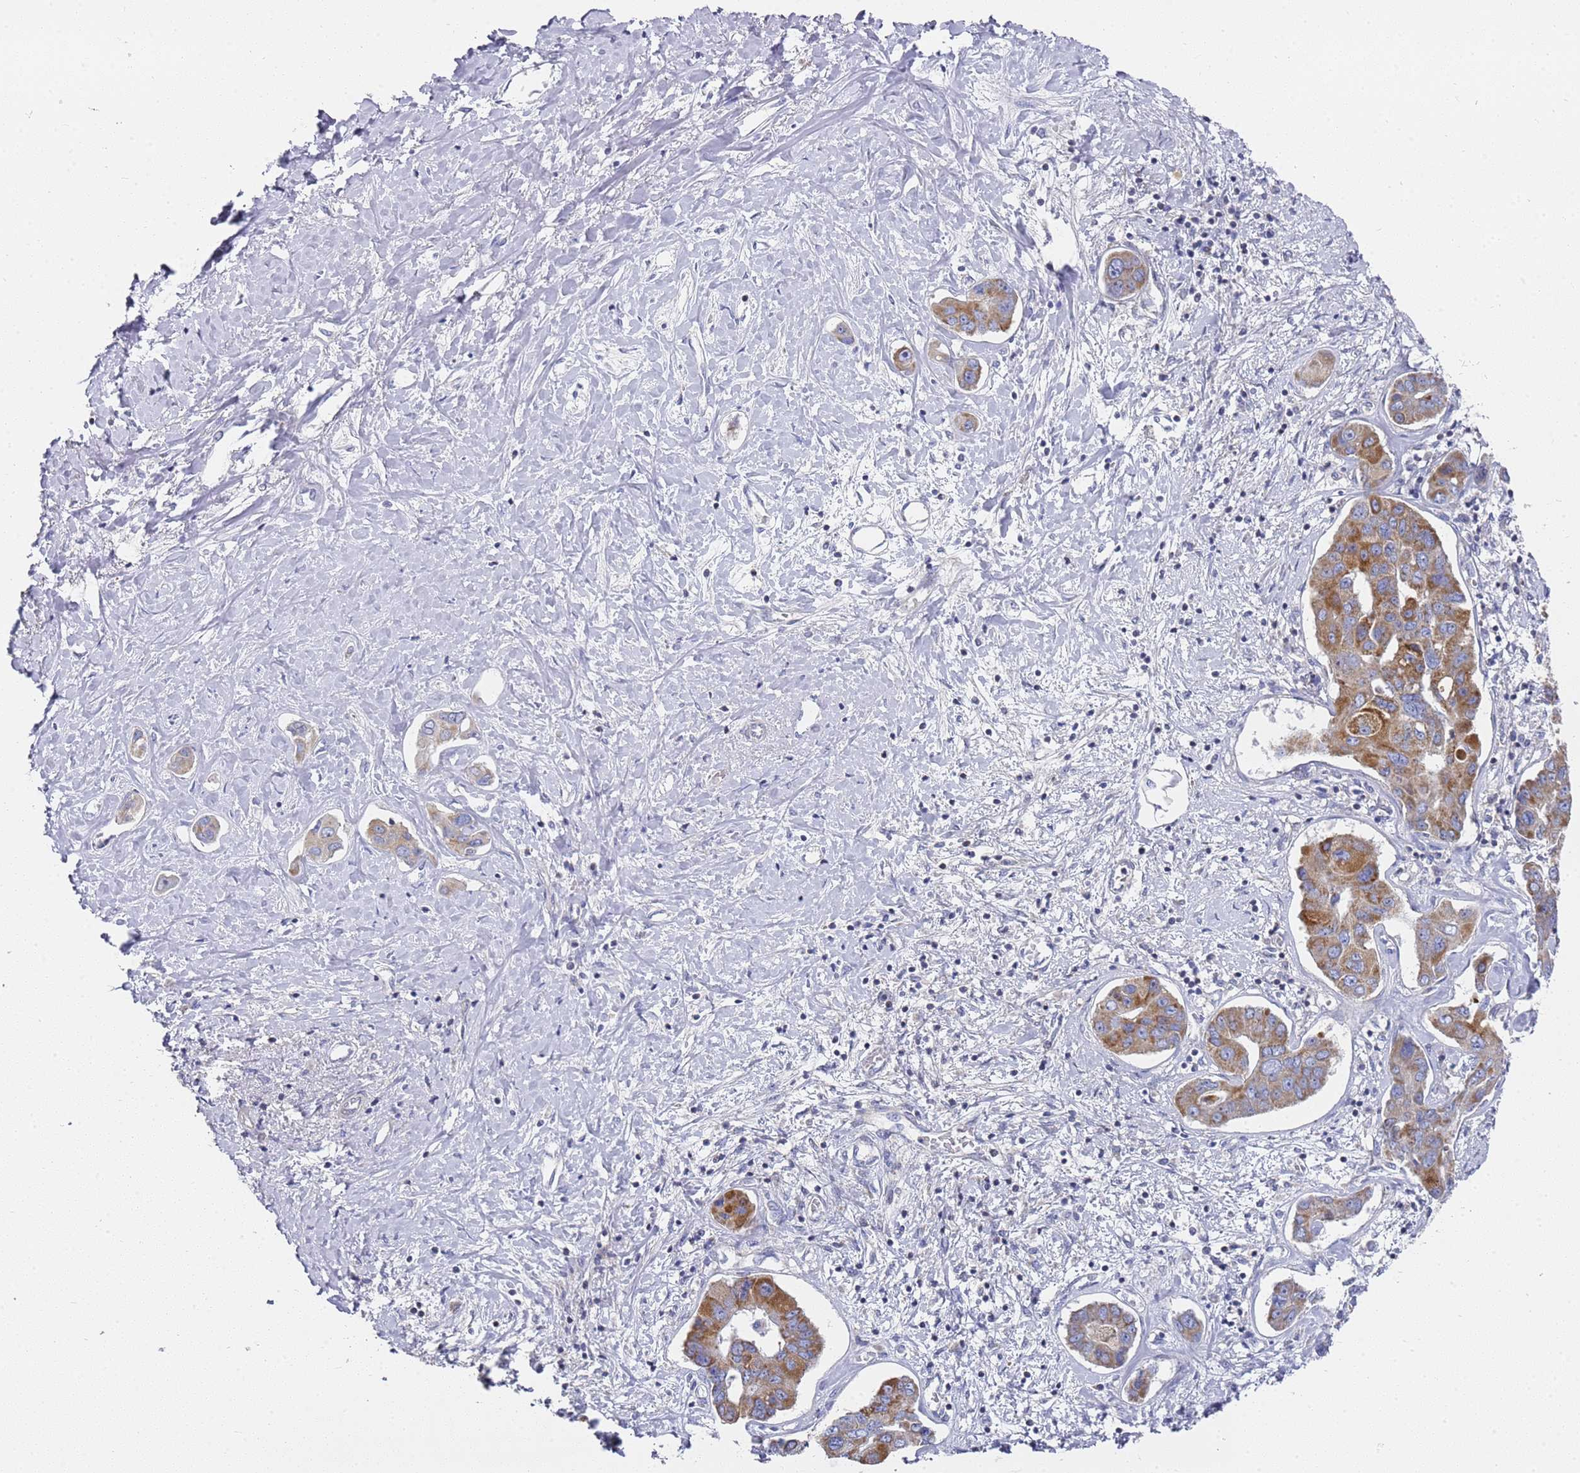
{"staining": {"intensity": "moderate", "quantity": ">75%", "location": "cytoplasmic/membranous"}, "tissue": "liver cancer", "cell_type": "Tumor cells", "image_type": "cancer", "snomed": [{"axis": "morphology", "description": "Cholangiocarcinoma"}, {"axis": "topography", "description": "Liver"}], "caption": "There is medium levels of moderate cytoplasmic/membranous positivity in tumor cells of cholangiocarcinoma (liver), as demonstrated by immunohistochemical staining (brown color).", "gene": "SCAPER", "patient": {"sex": "male", "age": 59}}